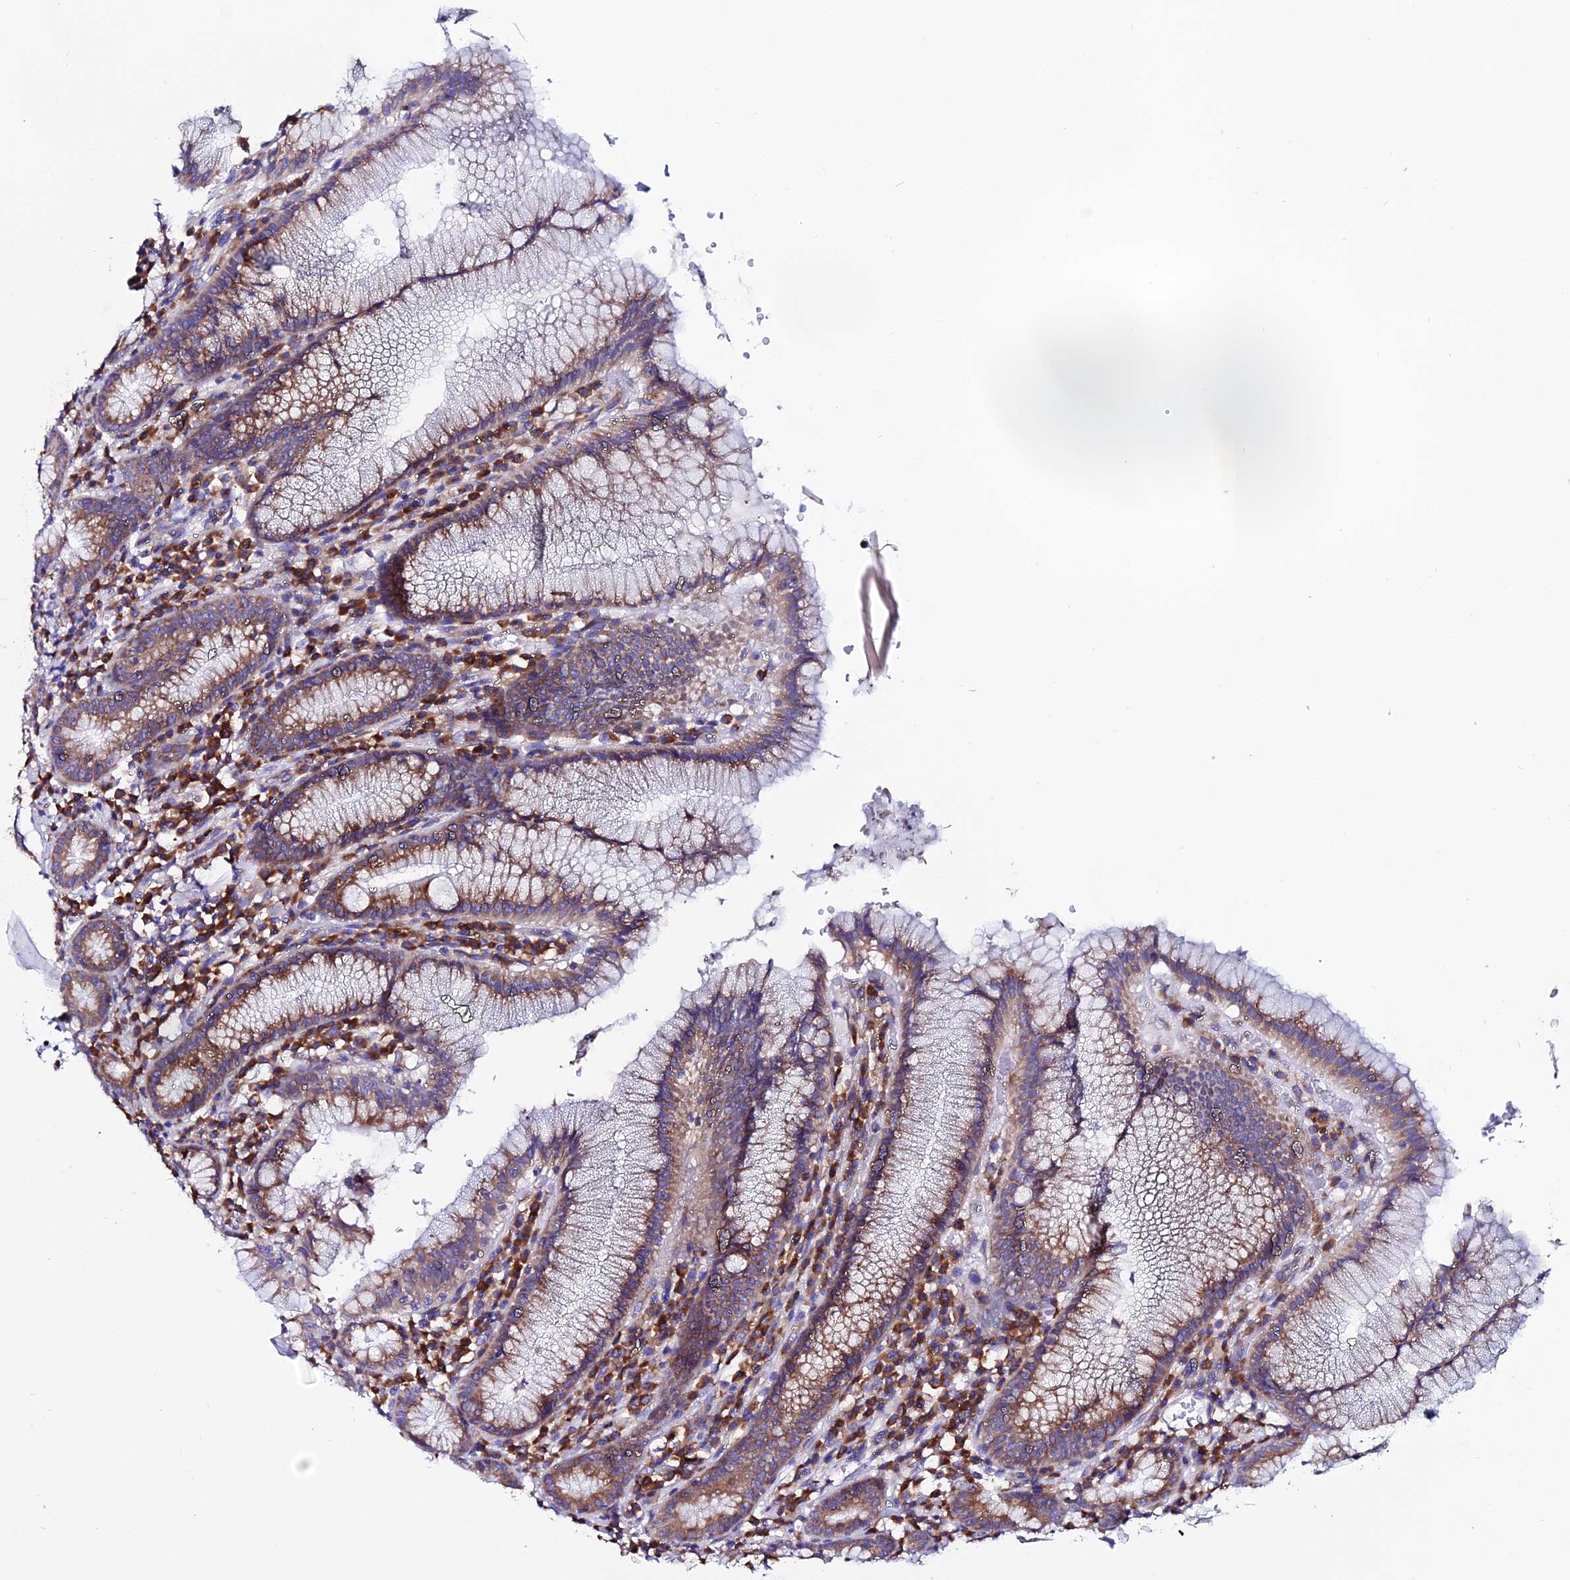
{"staining": {"intensity": "strong", "quantity": "25%-75%", "location": "cytoplasmic/membranous"}, "tissue": "stomach", "cell_type": "Glandular cells", "image_type": "normal", "snomed": [{"axis": "morphology", "description": "Normal tissue, NOS"}, {"axis": "topography", "description": "Stomach"}], "caption": "A micrograph of stomach stained for a protein reveals strong cytoplasmic/membranous brown staining in glandular cells.", "gene": "EEF1G", "patient": {"sex": "male", "age": 55}}